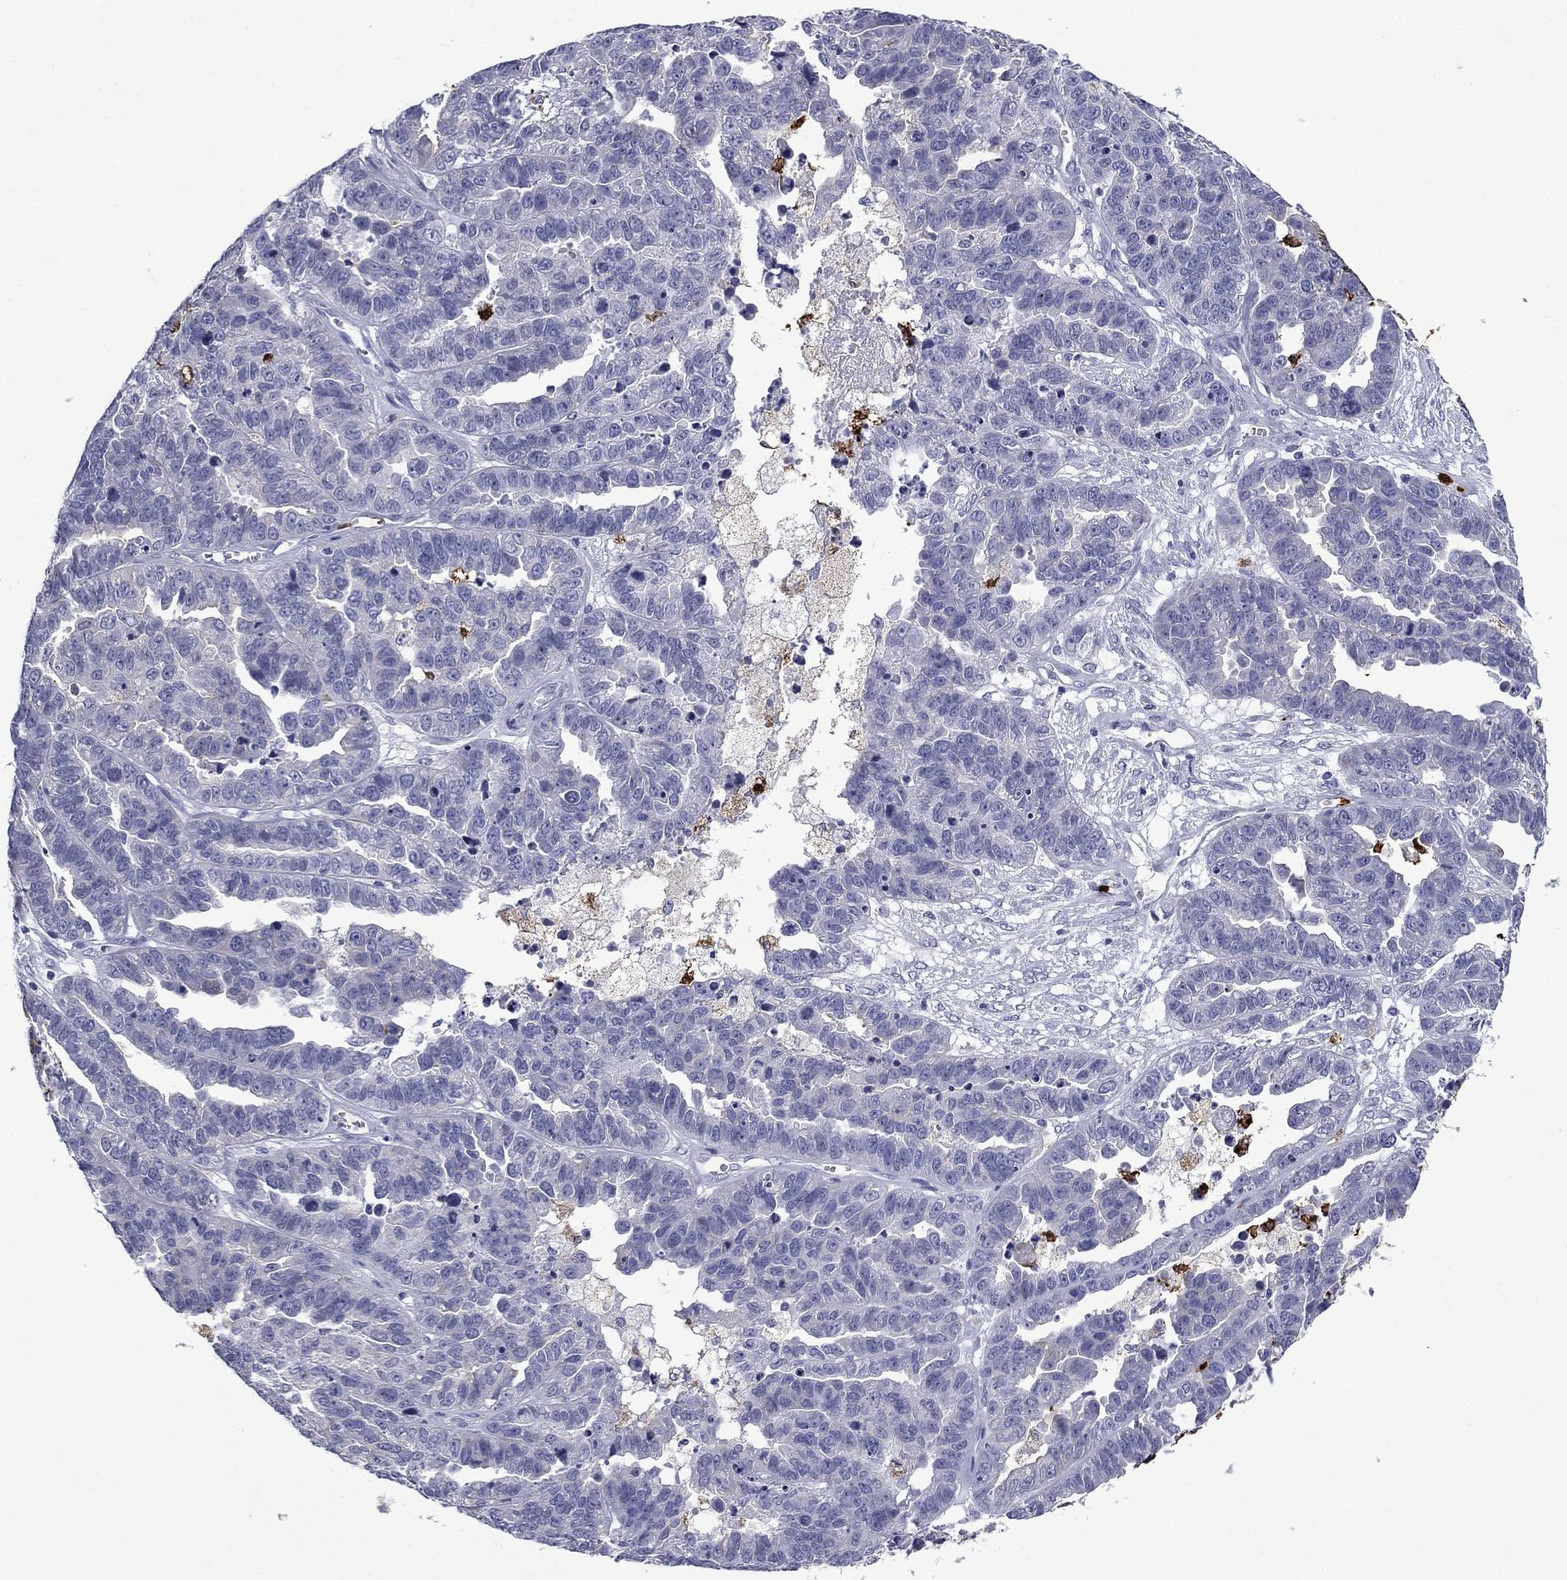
{"staining": {"intensity": "negative", "quantity": "none", "location": "none"}, "tissue": "ovarian cancer", "cell_type": "Tumor cells", "image_type": "cancer", "snomed": [{"axis": "morphology", "description": "Cystadenocarcinoma, serous, NOS"}, {"axis": "topography", "description": "Ovary"}], "caption": "Protein analysis of ovarian serous cystadenocarcinoma reveals no significant expression in tumor cells.", "gene": "TRIM29", "patient": {"sex": "female", "age": 87}}